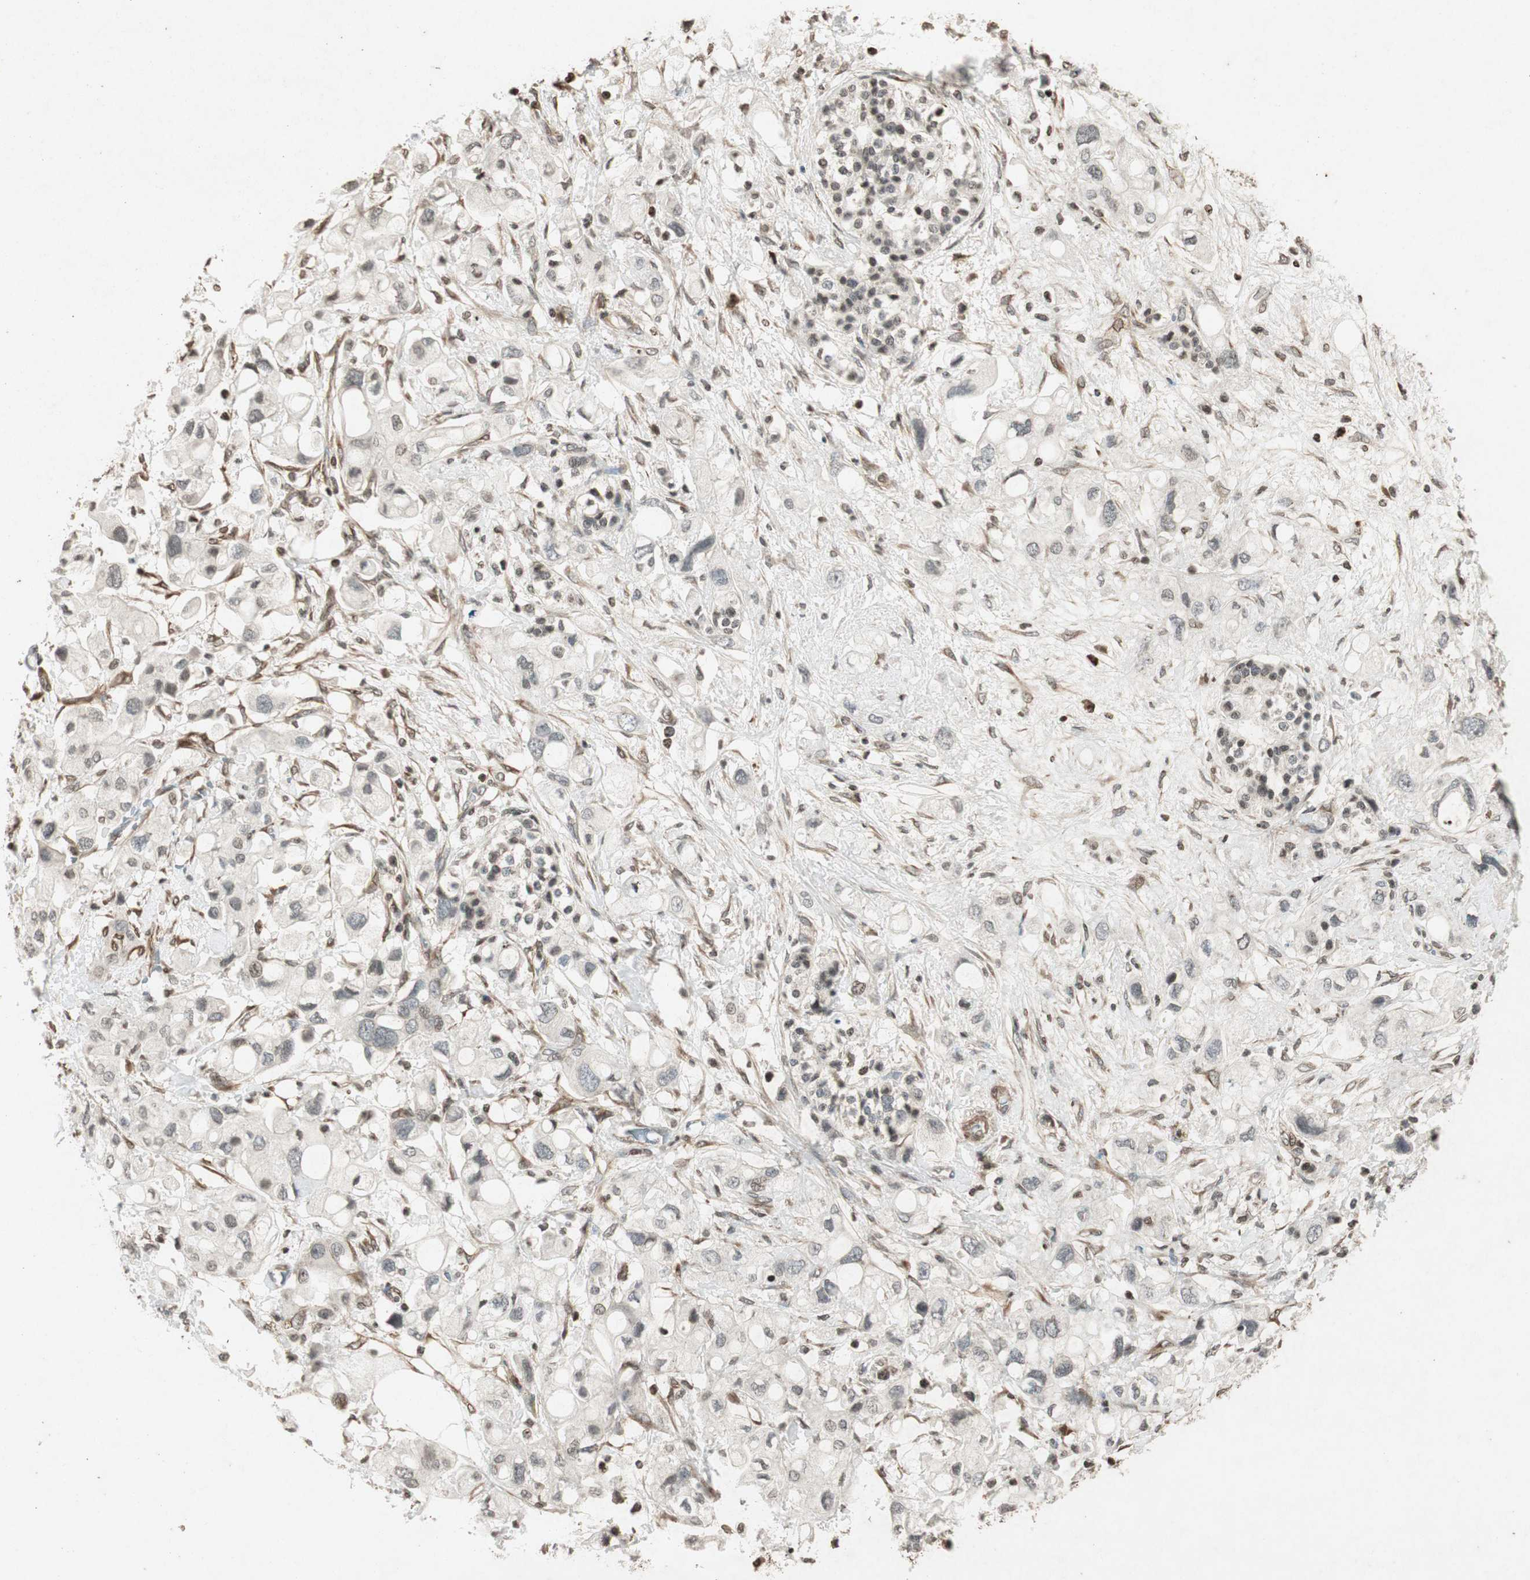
{"staining": {"intensity": "negative", "quantity": "none", "location": "none"}, "tissue": "pancreatic cancer", "cell_type": "Tumor cells", "image_type": "cancer", "snomed": [{"axis": "morphology", "description": "Adenocarcinoma, NOS"}, {"axis": "topography", "description": "Pancreas"}], "caption": "Immunohistochemistry of human pancreatic adenocarcinoma reveals no staining in tumor cells.", "gene": "PRKG1", "patient": {"sex": "female", "age": 56}}